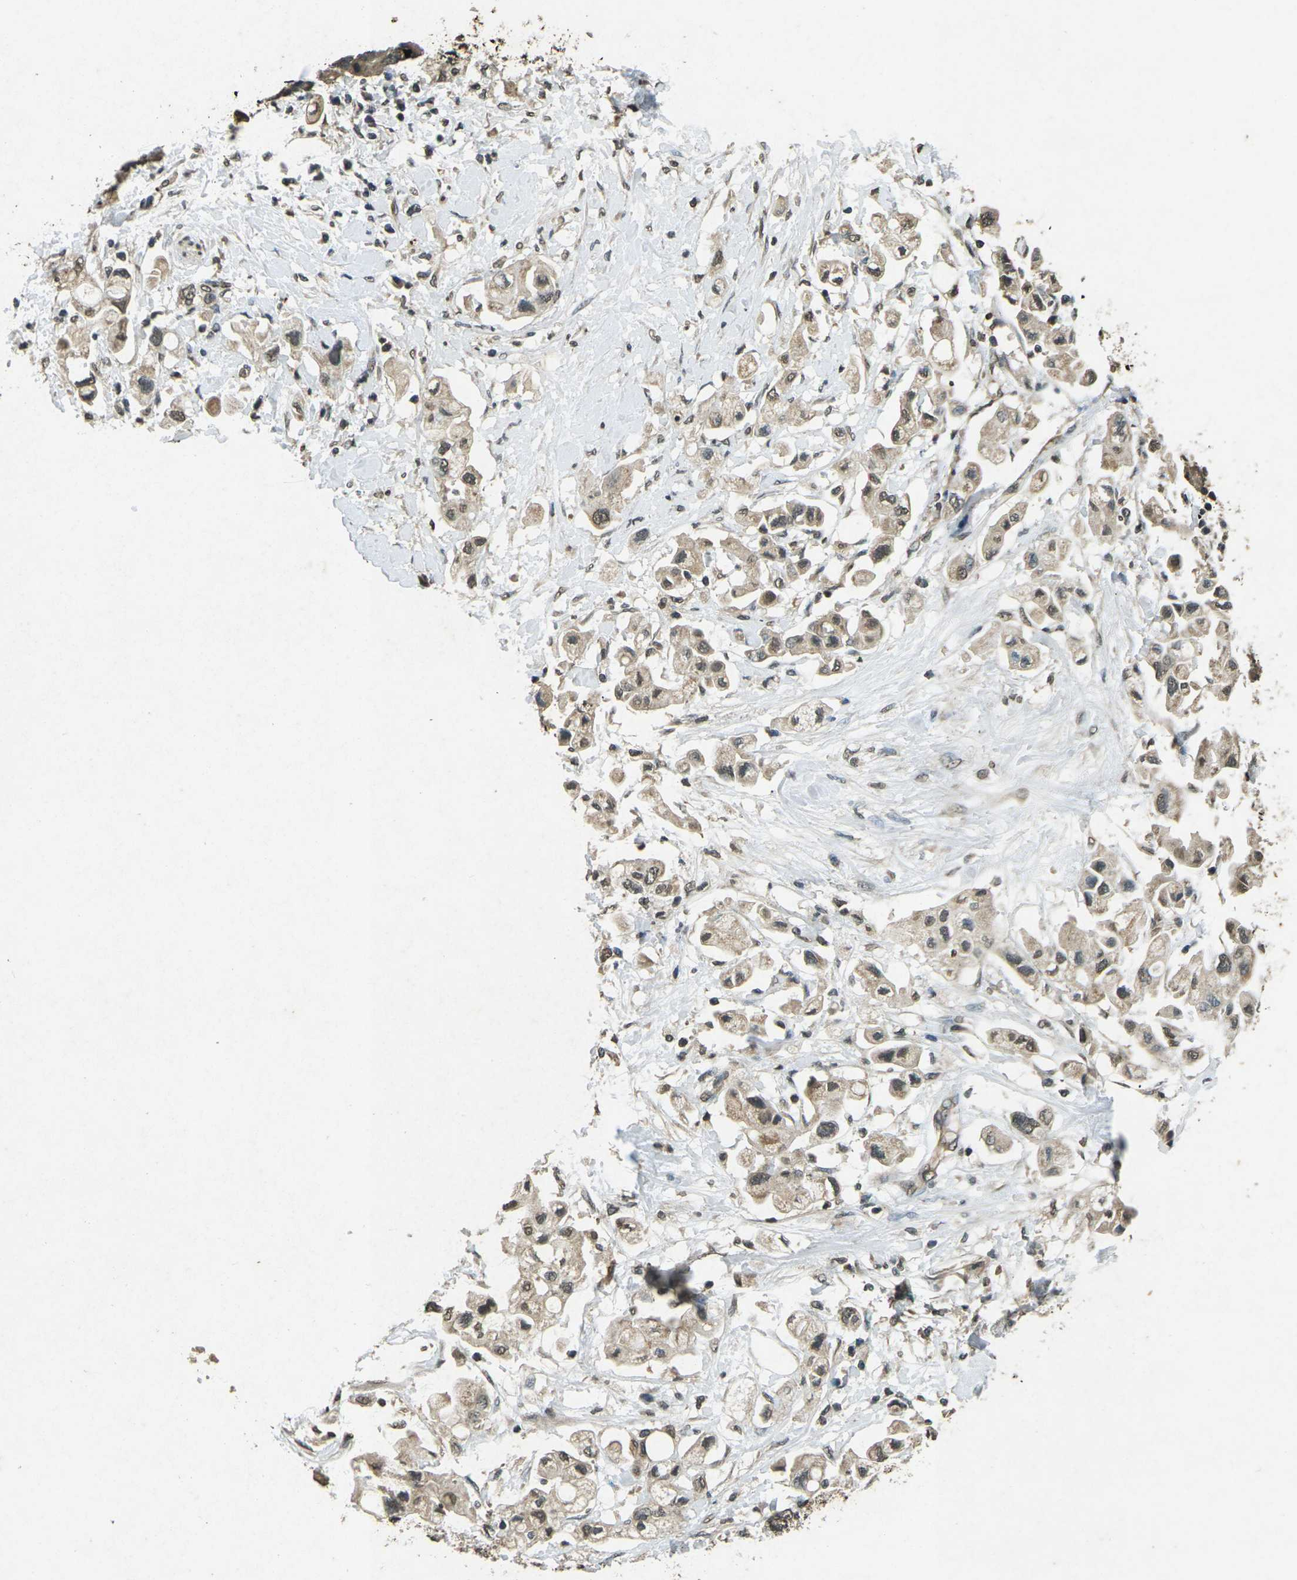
{"staining": {"intensity": "weak", "quantity": ">75%", "location": "cytoplasmic/membranous"}, "tissue": "pancreatic cancer", "cell_type": "Tumor cells", "image_type": "cancer", "snomed": [{"axis": "morphology", "description": "Adenocarcinoma, NOS"}, {"axis": "topography", "description": "Pancreas"}], "caption": "Weak cytoplasmic/membranous protein expression is seen in about >75% of tumor cells in adenocarcinoma (pancreatic).", "gene": "PDE2A", "patient": {"sex": "female", "age": 56}}